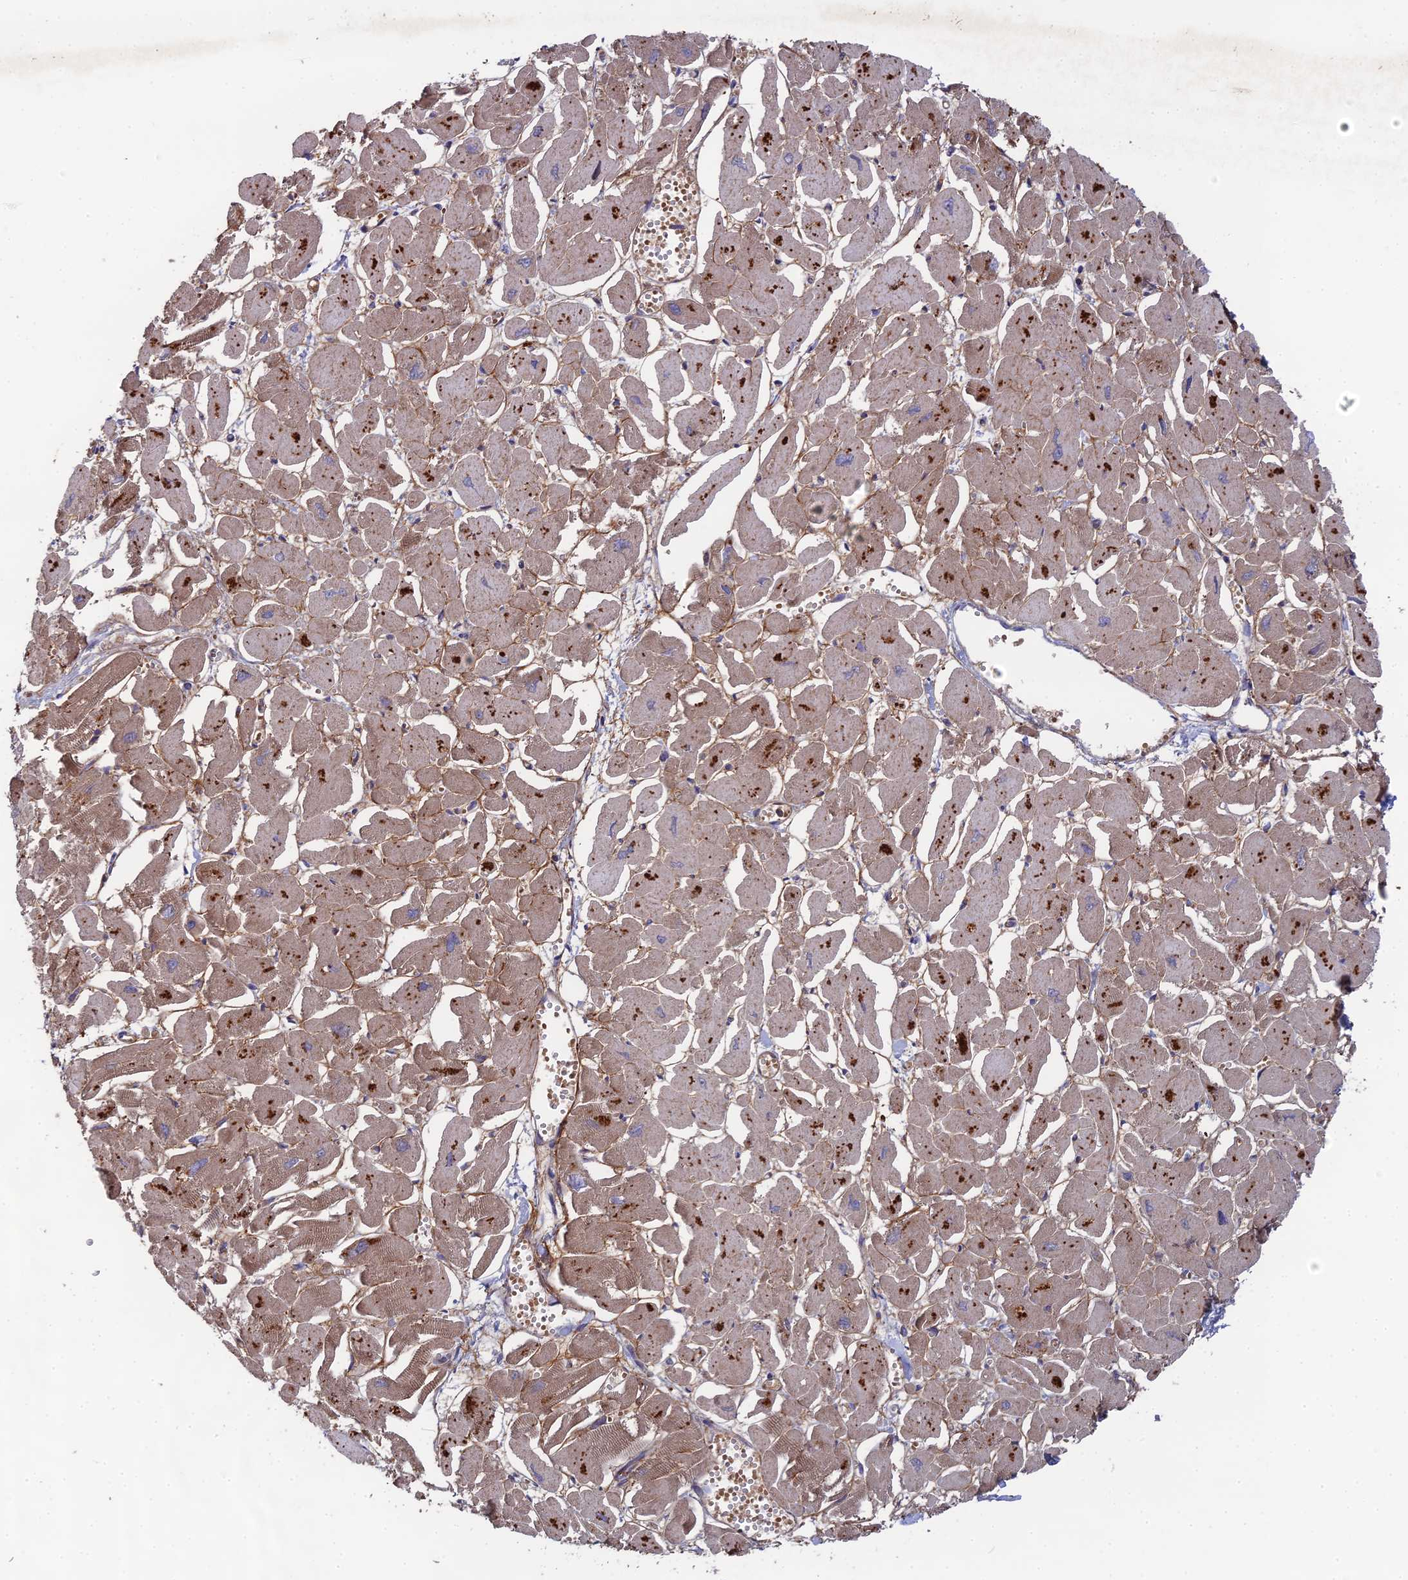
{"staining": {"intensity": "weak", "quantity": "25%-75%", "location": "cytoplasmic/membranous"}, "tissue": "heart muscle", "cell_type": "Cardiomyocytes", "image_type": "normal", "snomed": [{"axis": "morphology", "description": "Normal tissue, NOS"}, {"axis": "topography", "description": "Heart"}], "caption": "DAB immunohistochemical staining of benign human heart muscle exhibits weak cytoplasmic/membranous protein positivity in approximately 25%-75% of cardiomyocytes.", "gene": "RPIA", "patient": {"sex": "male", "age": 54}}